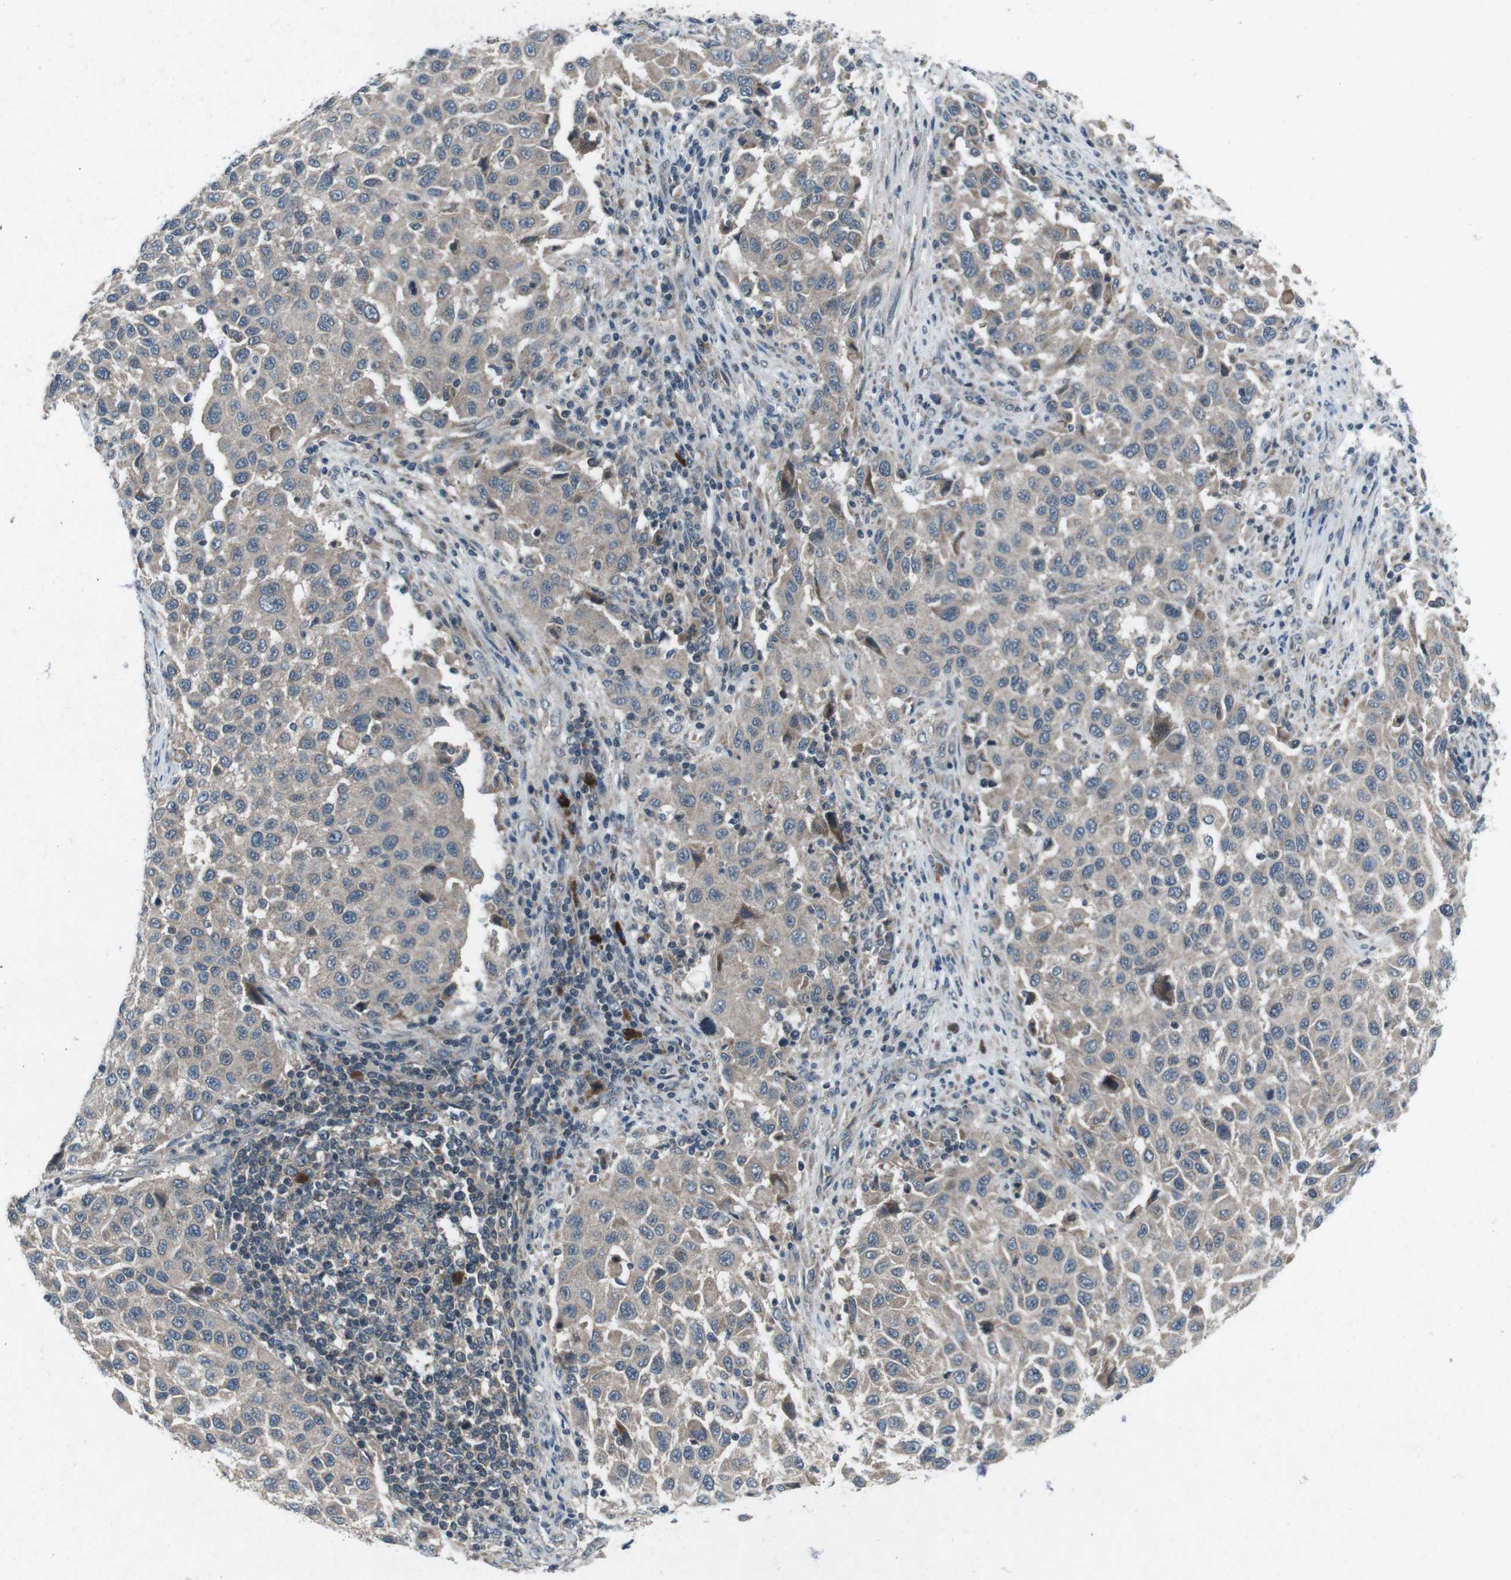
{"staining": {"intensity": "weak", "quantity": "<25%", "location": "cytoplasmic/membranous"}, "tissue": "melanoma", "cell_type": "Tumor cells", "image_type": "cancer", "snomed": [{"axis": "morphology", "description": "Malignant melanoma, Metastatic site"}, {"axis": "topography", "description": "Lymph node"}], "caption": "The IHC micrograph has no significant expression in tumor cells of malignant melanoma (metastatic site) tissue.", "gene": "CDK16", "patient": {"sex": "male", "age": 61}}